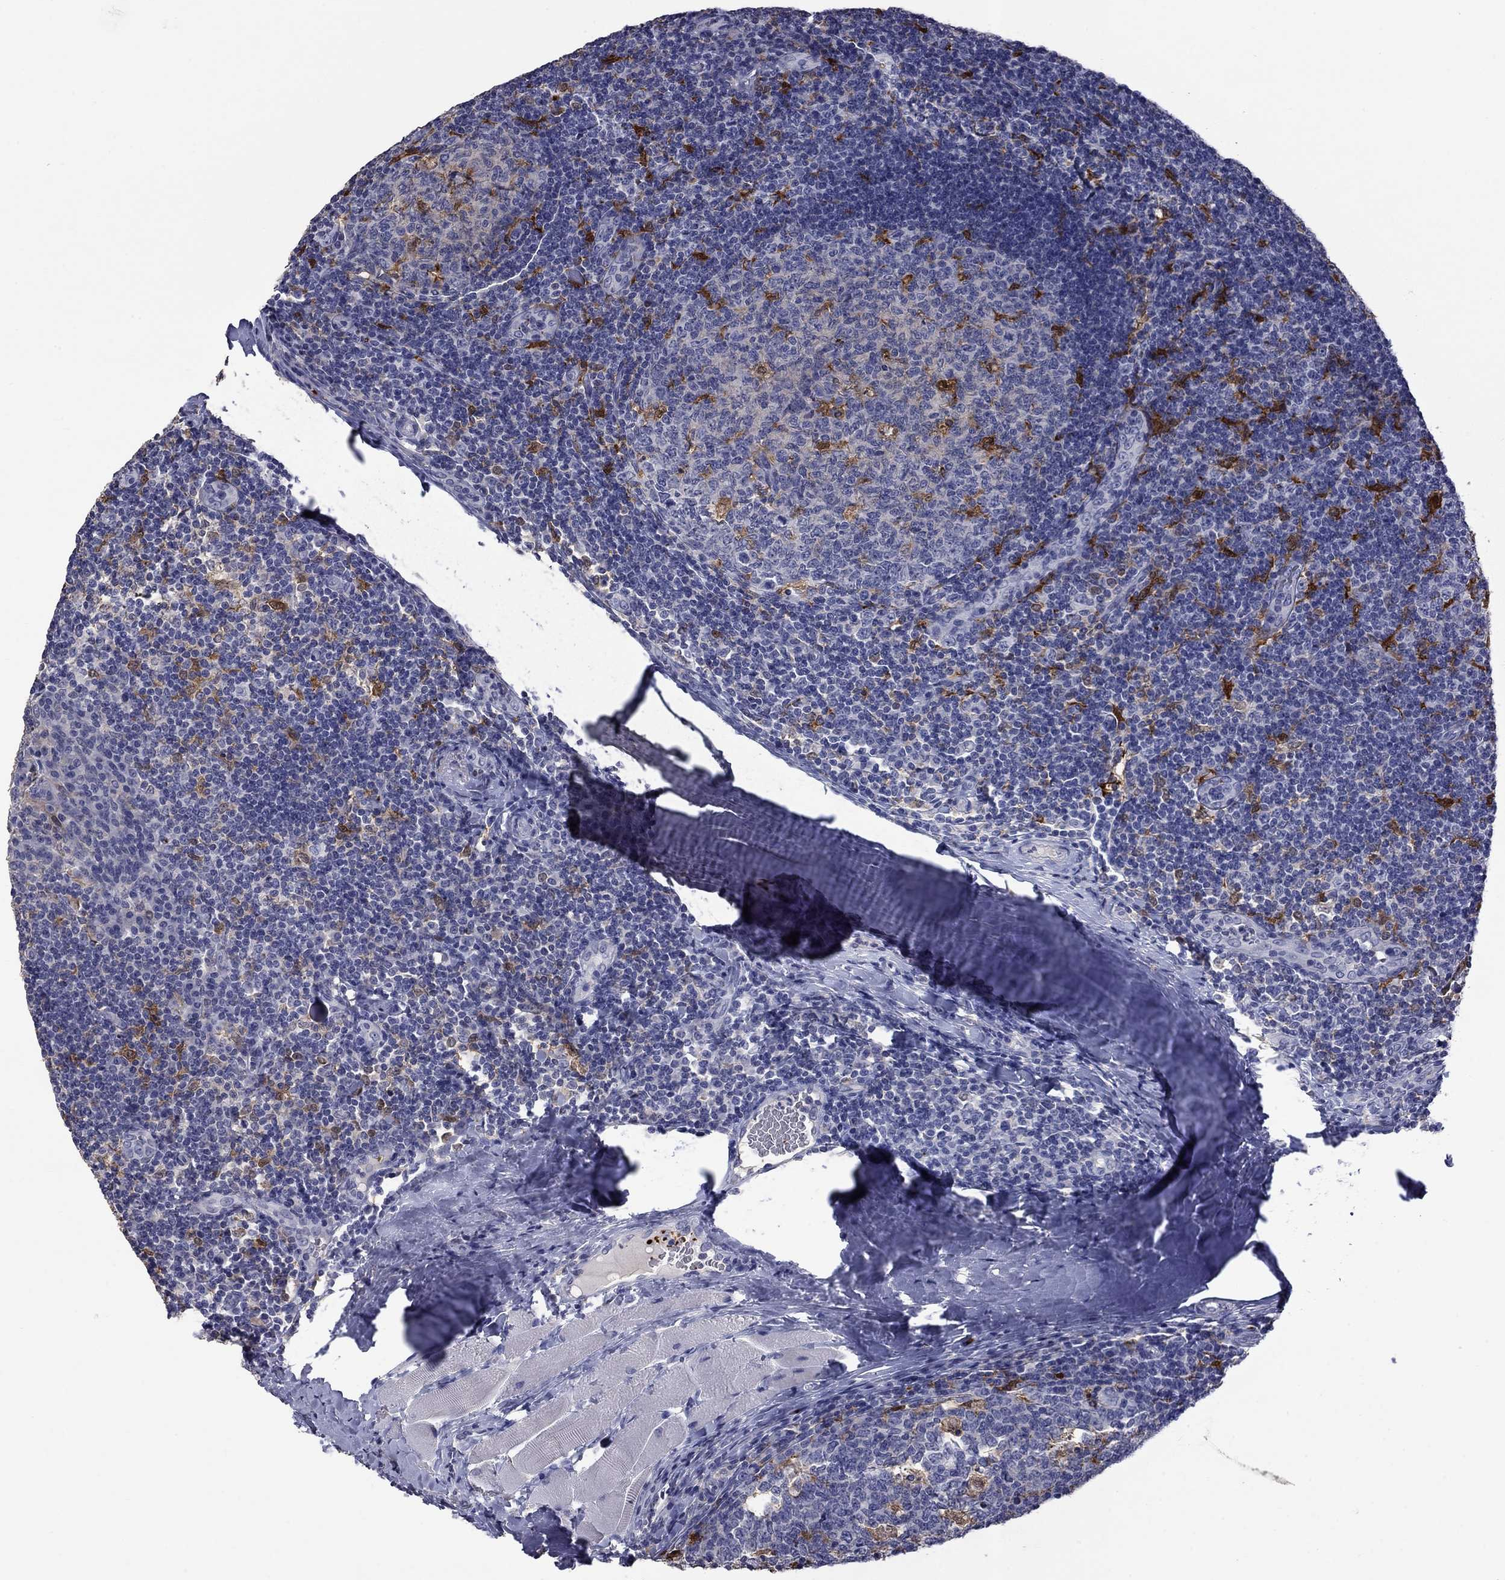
{"staining": {"intensity": "strong", "quantity": "<25%", "location": "cytoplasmic/membranous"}, "tissue": "tonsil", "cell_type": "Germinal center cells", "image_type": "normal", "snomed": [{"axis": "morphology", "description": "Normal tissue, NOS"}, {"axis": "topography", "description": "Tonsil"}], "caption": "Immunohistochemistry (IHC) staining of benign tonsil, which displays medium levels of strong cytoplasmic/membranous positivity in about <25% of germinal center cells indicating strong cytoplasmic/membranous protein expression. The staining was performed using DAB (3,3'-diaminobenzidine) (brown) for protein detection and nuclei were counterstained in hematoxylin (blue).", "gene": "PLEK", "patient": {"sex": "male", "age": 17}}